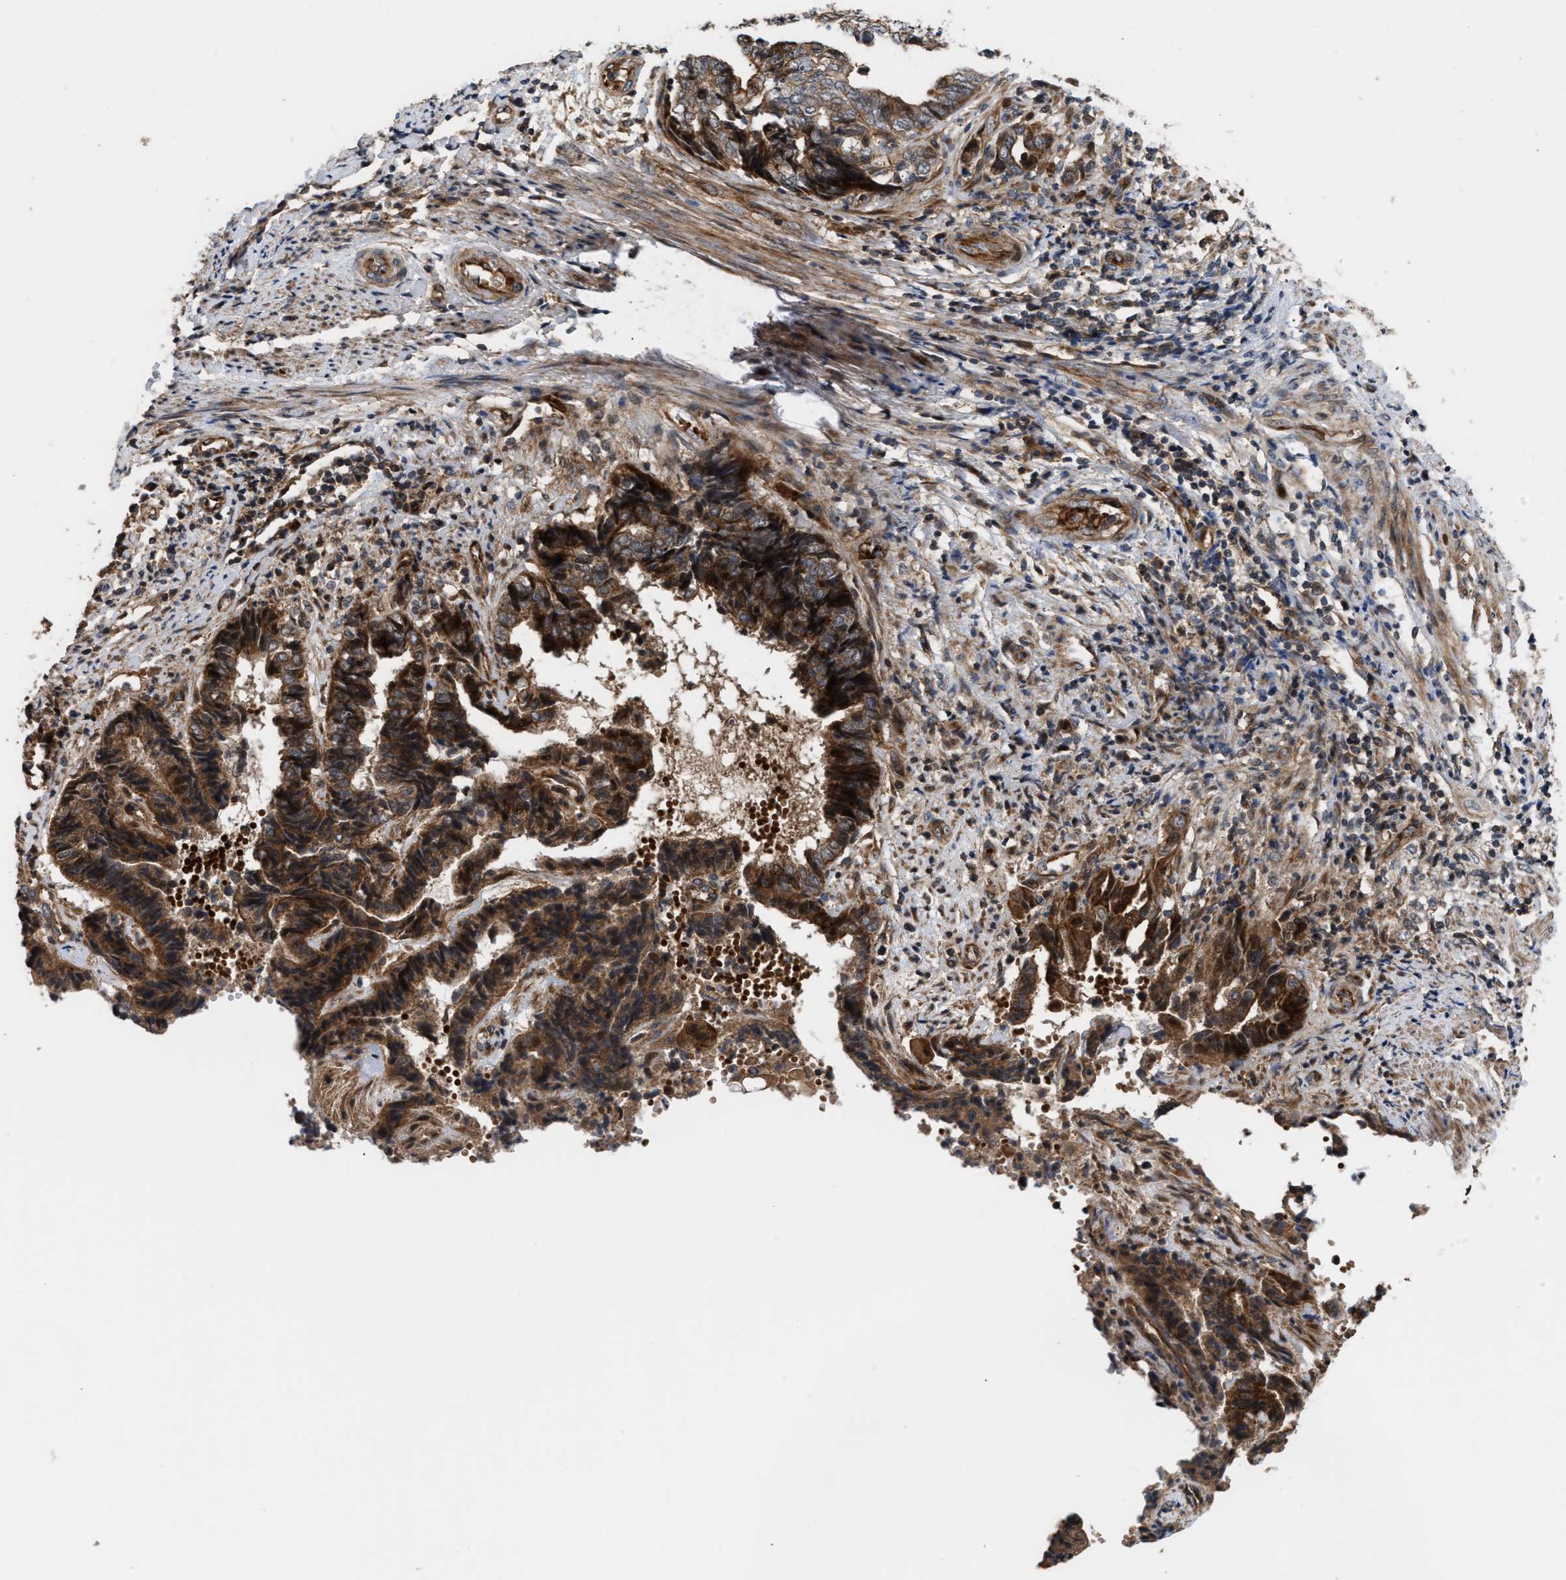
{"staining": {"intensity": "strong", "quantity": ">75%", "location": "cytoplasmic/membranous"}, "tissue": "endometrial cancer", "cell_type": "Tumor cells", "image_type": "cancer", "snomed": [{"axis": "morphology", "description": "Adenocarcinoma, NOS"}, {"axis": "topography", "description": "Uterus"}, {"axis": "topography", "description": "Endometrium"}], "caption": "An immunohistochemistry (IHC) photomicrograph of tumor tissue is shown. Protein staining in brown highlights strong cytoplasmic/membranous positivity in adenocarcinoma (endometrial) within tumor cells.", "gene": "STAU1", "patient": {"sex": "female", "age": 70}}